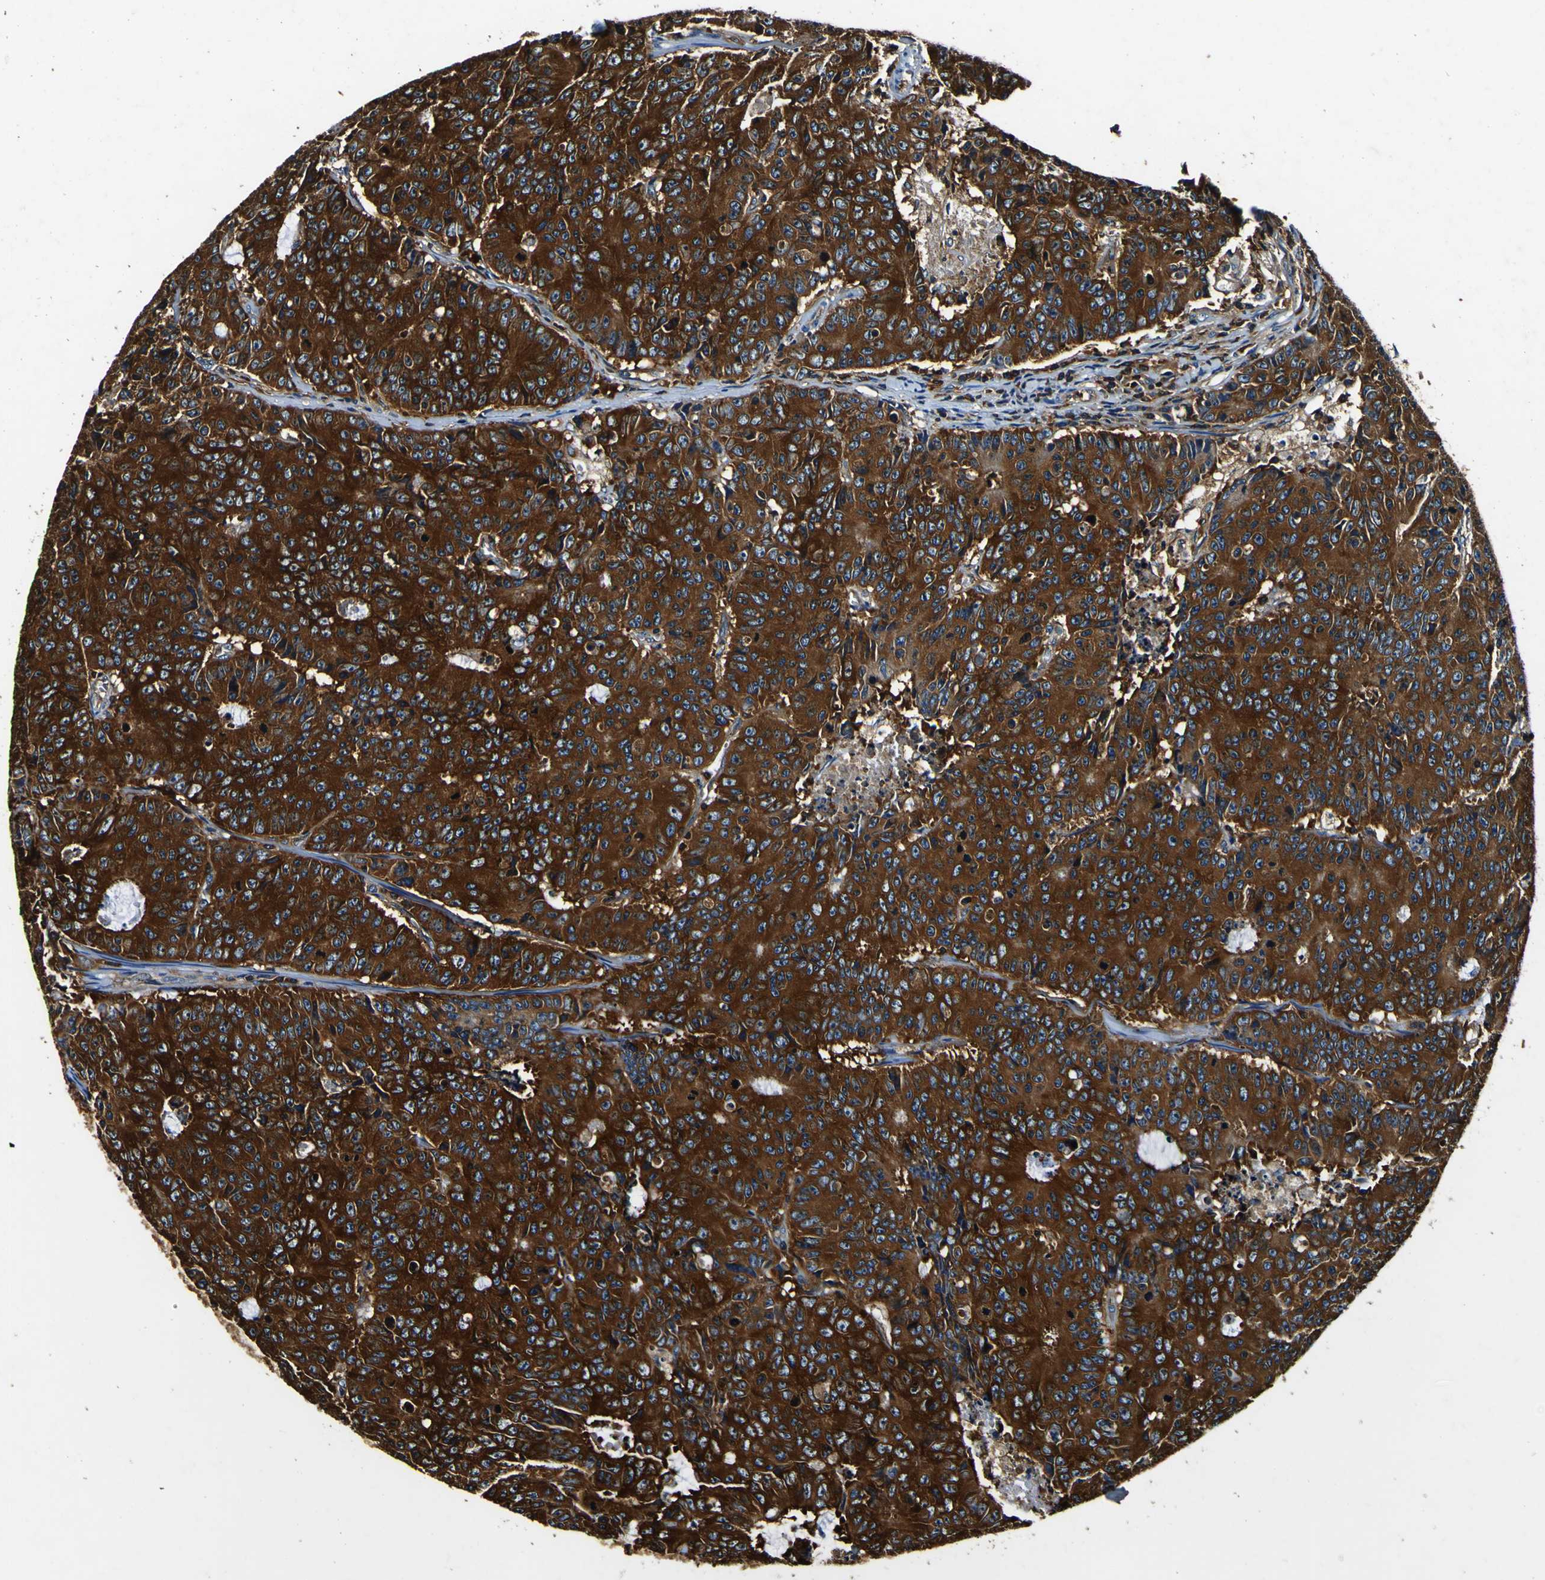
{"staining": {"intensity": "strong", "quantity": ">75%", "location": "cytoplasmic/membranous"}, "tissue": "colorectal cancer", "cell_type": "Tumor cells", "image_type": "cancer", "snomed": [{"axis": "morphology", "description": "Adenocarcinoma, NOS"}, {"axis": "topography", "description": "Colon"}], "caption": "Protein staining displays strong cytoplasmic/membranous expression in about >75% of tumor cells in colorectal cancer (adenocarcinoma).", "gene": "RHOT2", "patient": {"sex": "female", "age": 86}}